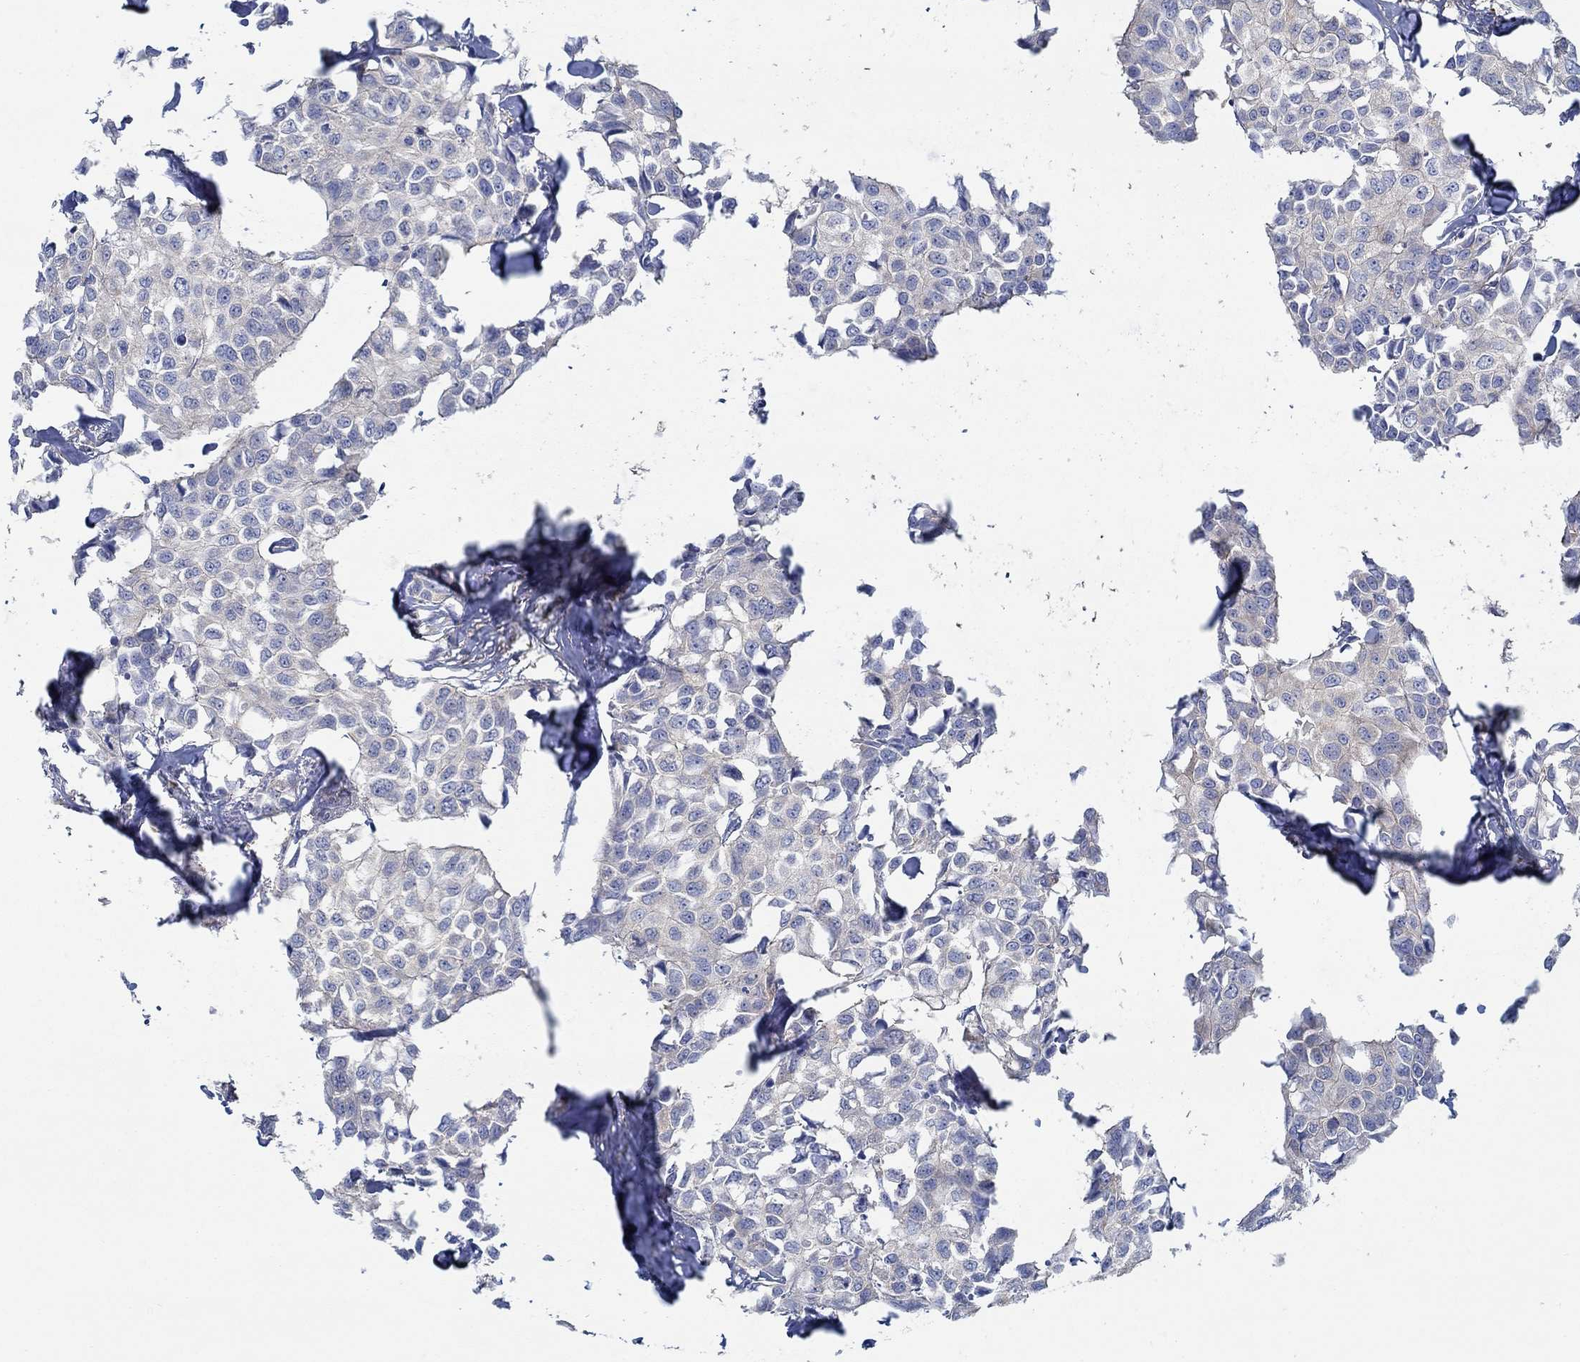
{"staining": {"intensity": "negative", "quantity": "none", "location": "none"}, "tissue": "breast cancer", "cell_type": "Tumor cells", "image_type": "cancer", "snomed": [{"axis": "morphology", "description": "Duct carcinoma"}, {"axis": "topography", "description": "Breast"}], "caption": "The immunohistochemistry (IHC) histopathology image has no significant positivity in tumor cells of breast cancer tissue.", "gene": "SPAG9", "patient": {"sex": "female", "age": 80}}